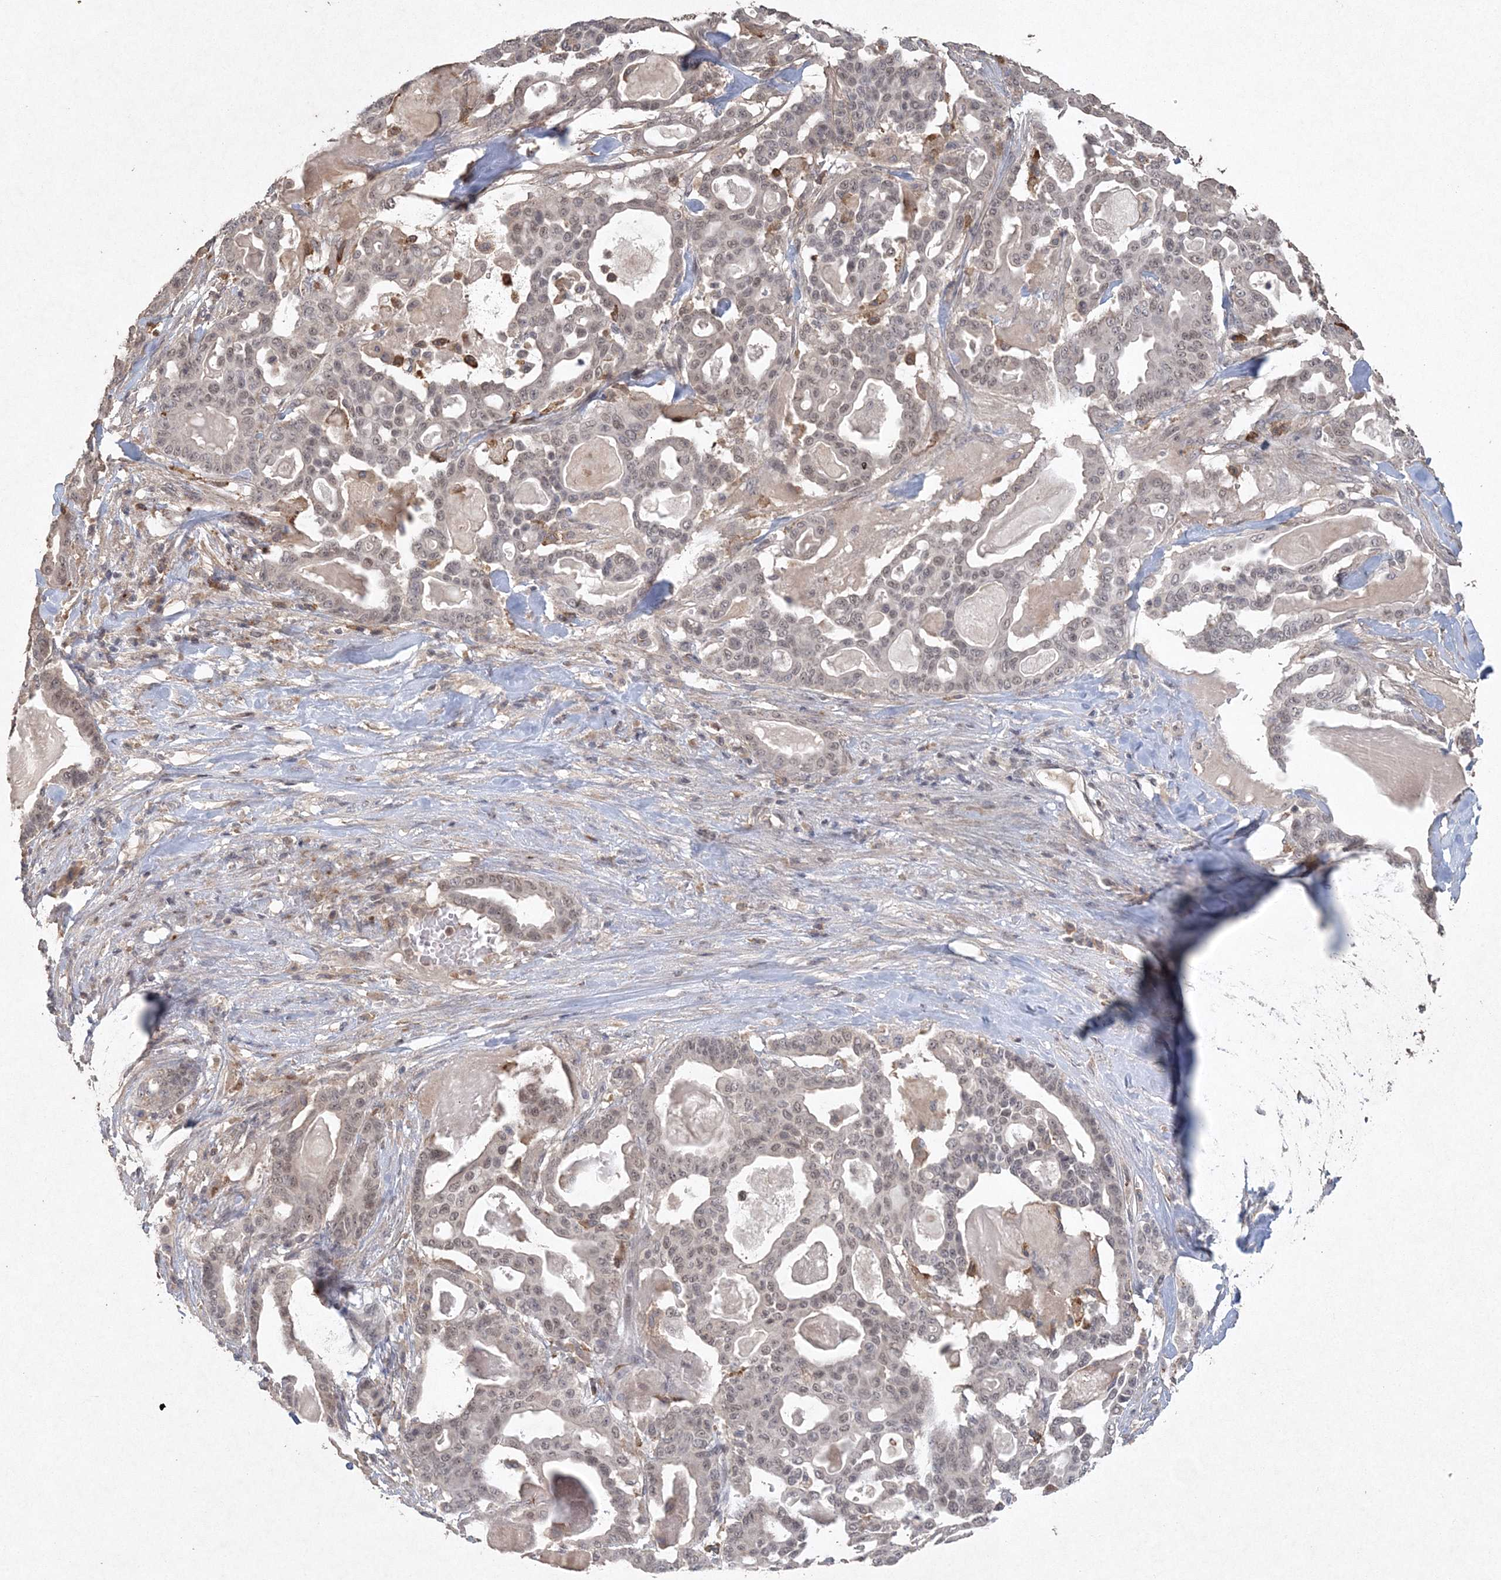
{"staining": {"intensity": "negative", "quantity": "none", "location": "none"}, "tissue": "pancreatic cancer", "cell_type": "Tumor cells", "image_type": "cancer", "snomed": [{"axis": "morphology", "description": "Adenocarcinoma, NOS"}, {"axis": "topography", "description": "Pancreas"}], "caption": "Pancreatic adenocarcinoma was stained to show a protein in brown. There is no significant expression in tumor cells. The staining is performed using DAB (3,3'-diaminobenzidine) brown chromogen with nuclei counter-stained in using hematoxylin.", "gene": "UIMC1", "patient": {"sex": "male", "age": 63}}